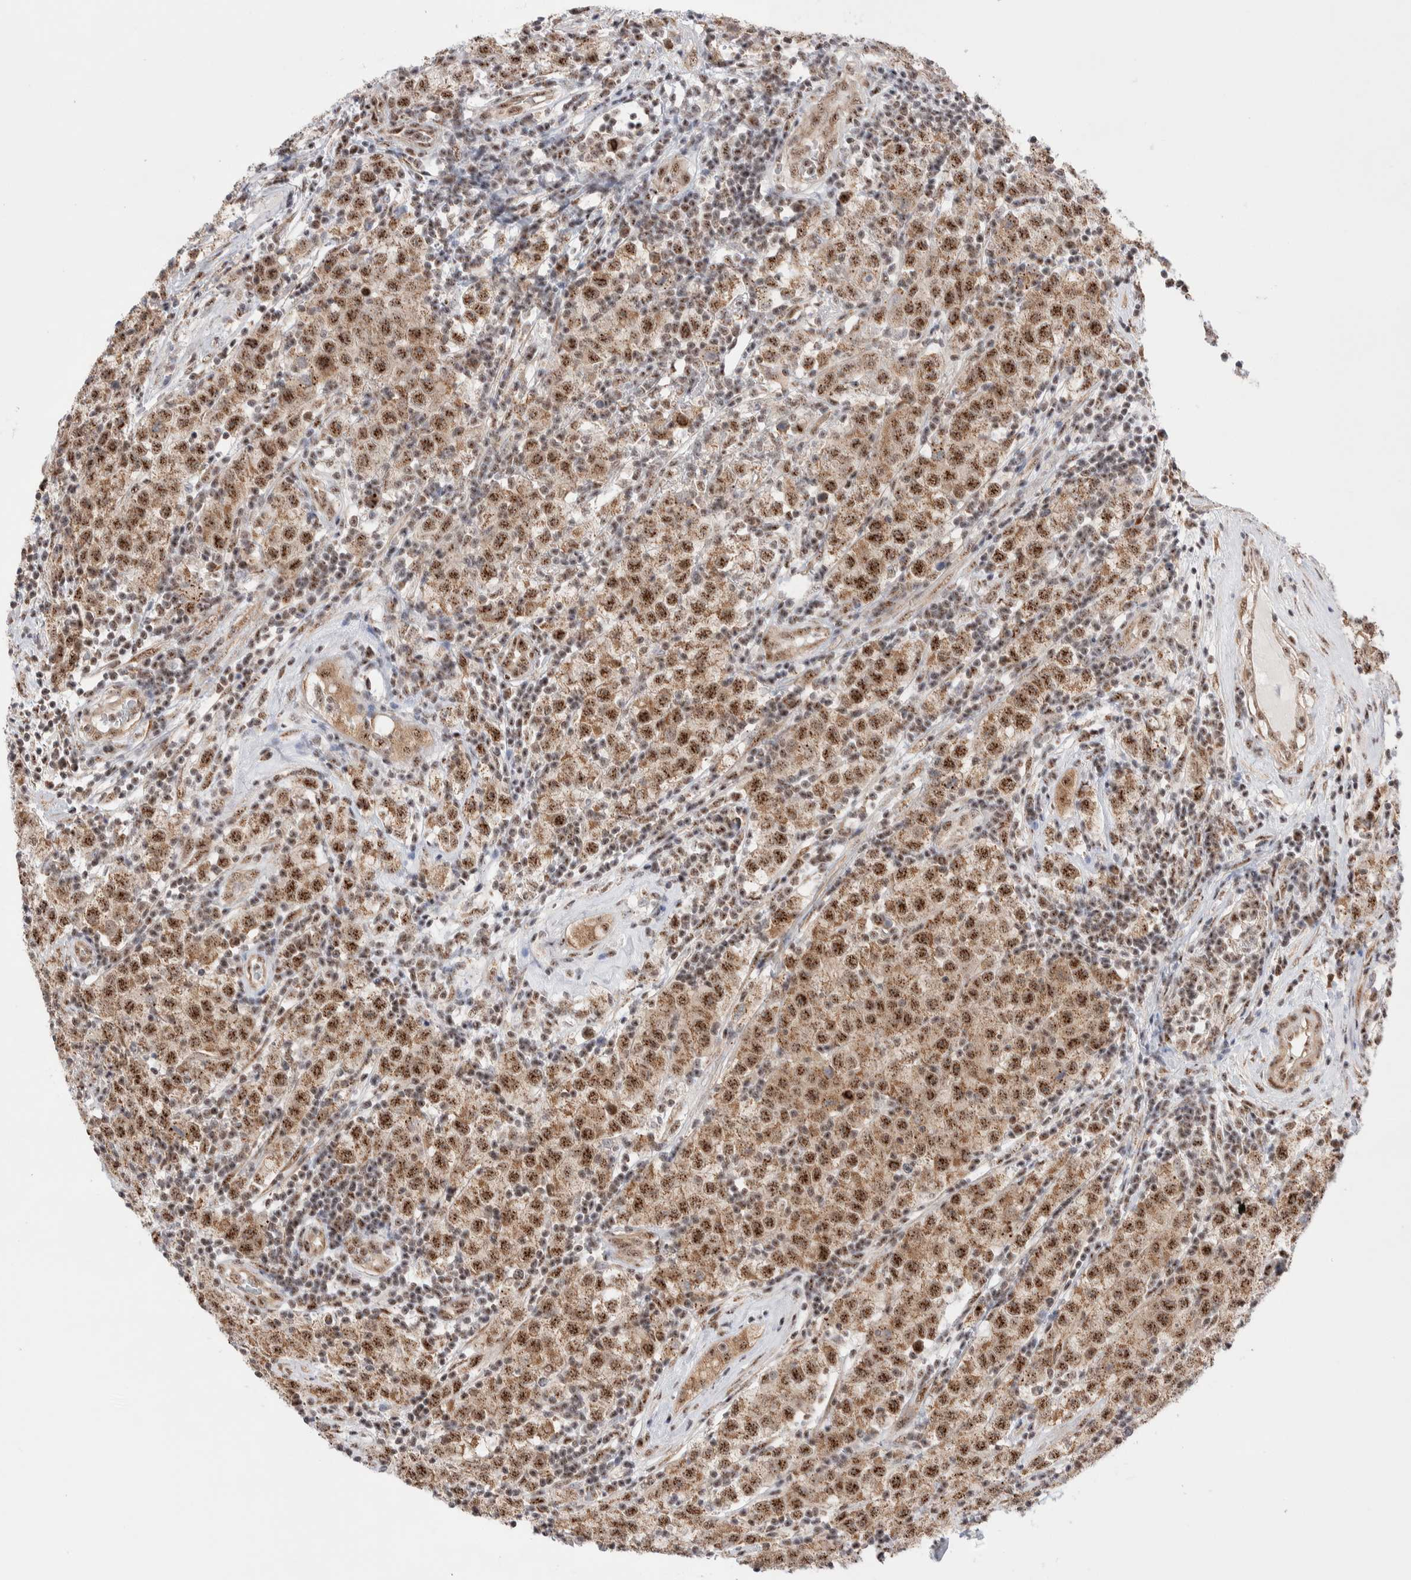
{"staining": {"intensity": "moderate", "quantity": ">75%", "location": "cytoplasmic/membranous,nuclear"}, "tissue": "testis cancer", "cell_type": "Tumor cells", "image_type": "cancer", "snomed": [{"axis": "morphology", "description": "Seminoma, NOS"}, {"axis": "morphology", "description": "Carcinoma, Embryonal, NOS"}, {"axis": "topography", "description": "Testis"}], "caption": "IHC (DAB) staining of testis embryonal carcinoma demonstrates moderate cytoplasmic/membranous and nuclear protein positivity in about >75% of tumor cells.", "gene": "ZNF695", "patient": {"sex": "male", "age": 28}}